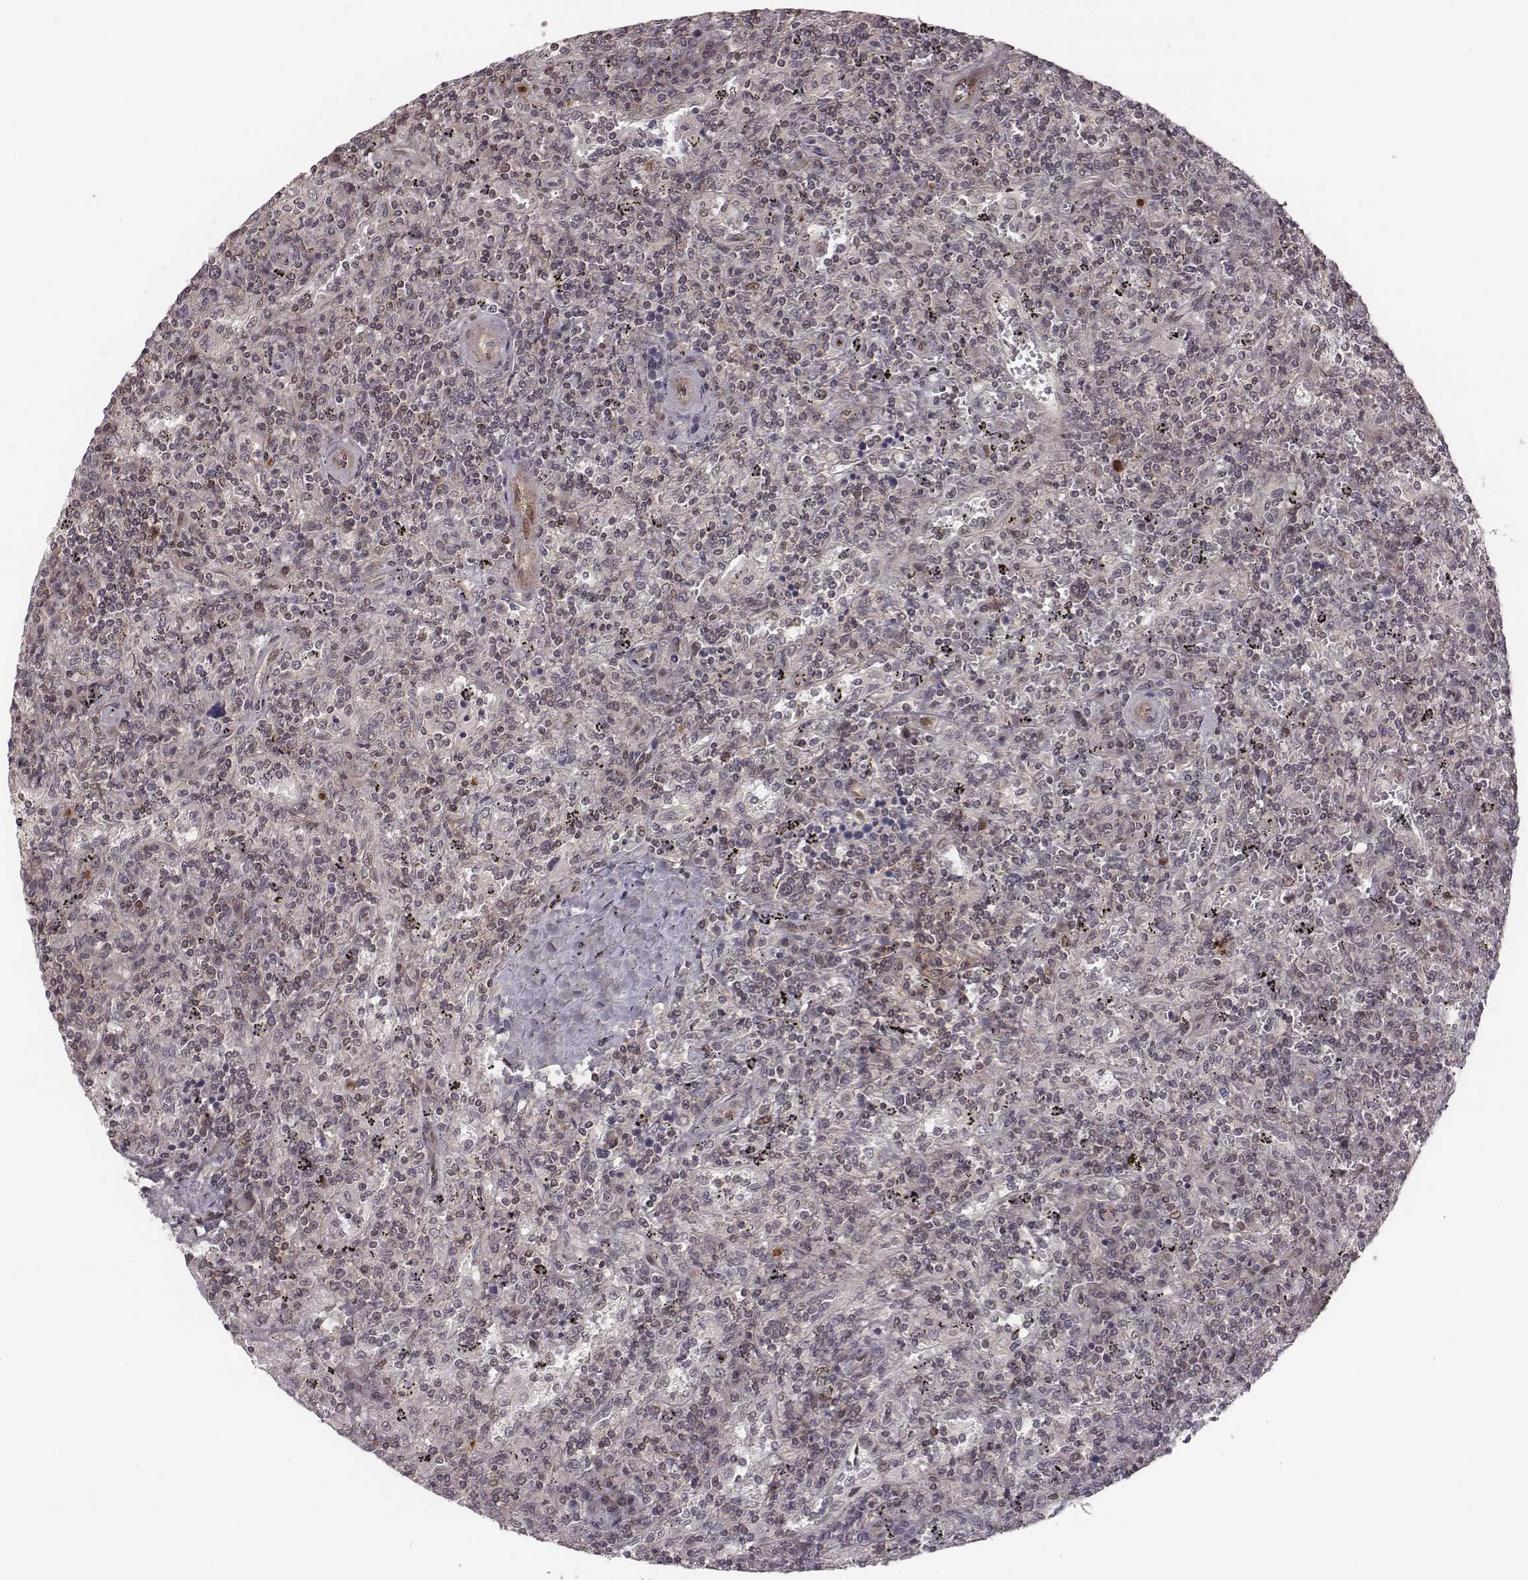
{"staining": {"intensity": "negative", "quantity": "none", "location": "none"}, "tissue": "lymphoma", "cell_type": "Tumor cells", "image_type": "cancer", "snomed": [{"axis": "morphology", "description": "Malignant lymphoma, non-Hodgkin's type, Low grade"}, {"axis": "topography", "description": "Spleen"}], "caption": "Tumor cells are negative for brown protein staining in low-grade malignant lymphoma, non-Hodgkin's type.", "gene": "RPL3", "patient": {"sex": "male", "age": 62}}